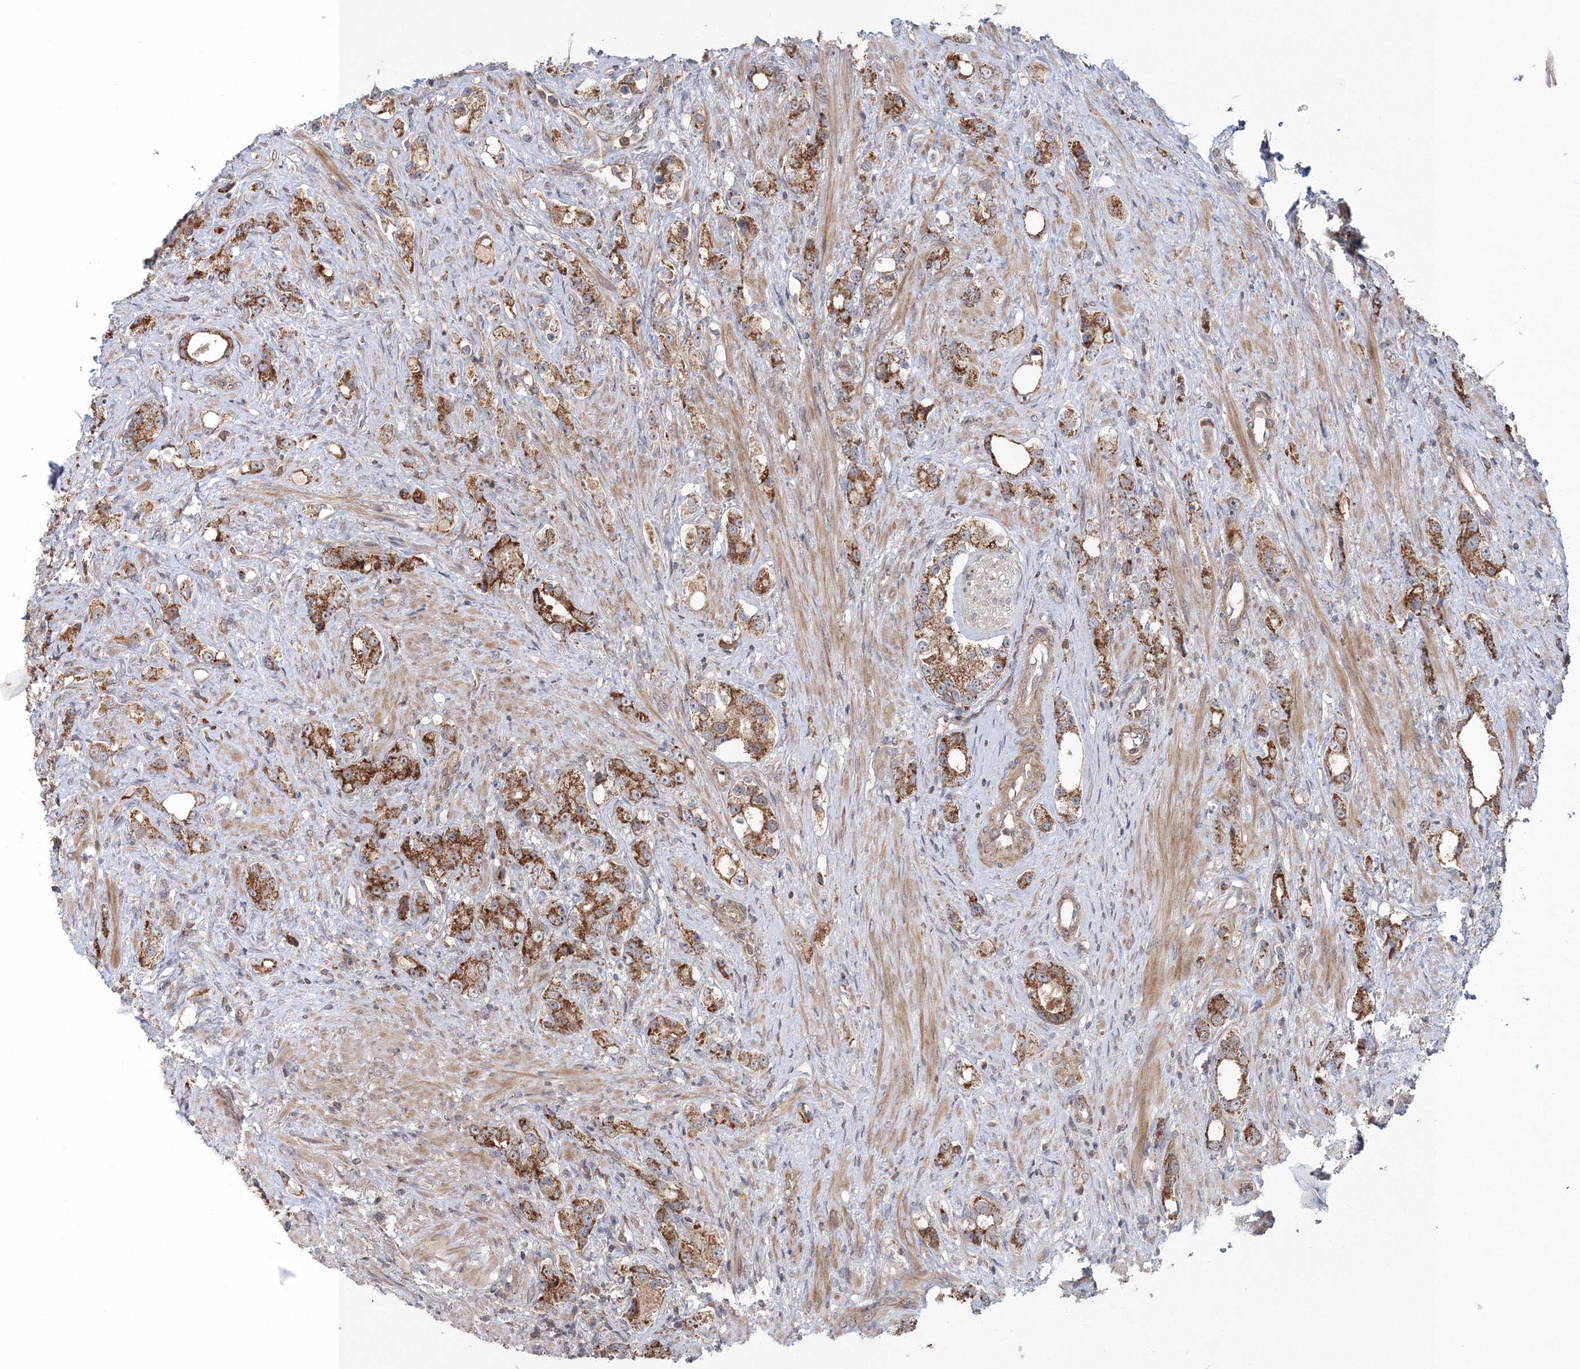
{"staining": {"intensity": "strong", "quantity": ">75%", "location": "cytoplasmic/membranous"}, "tissue": "prostate cancer", "cell_type": "Tumor cells", "image_type": "cancer", "snomed": [{"axis": "morphology", "description": "Adenocarcinoma, High grade"}, {"axis": "topography", "description": "Prostate"}], "caption": "Strong cytoplasmic/membranous protein expression is identified in about >75% of tumor cells in prostate cancer (high-grade adenocarcinoma). Using DAB (3,3'-diaminobenzidine) (brown) and hematoxylin (blue) stains, captured at high magnification using brightfield microscopy.", "gene": "NOA1", "patient": {"sex": "male", "age": 63}}